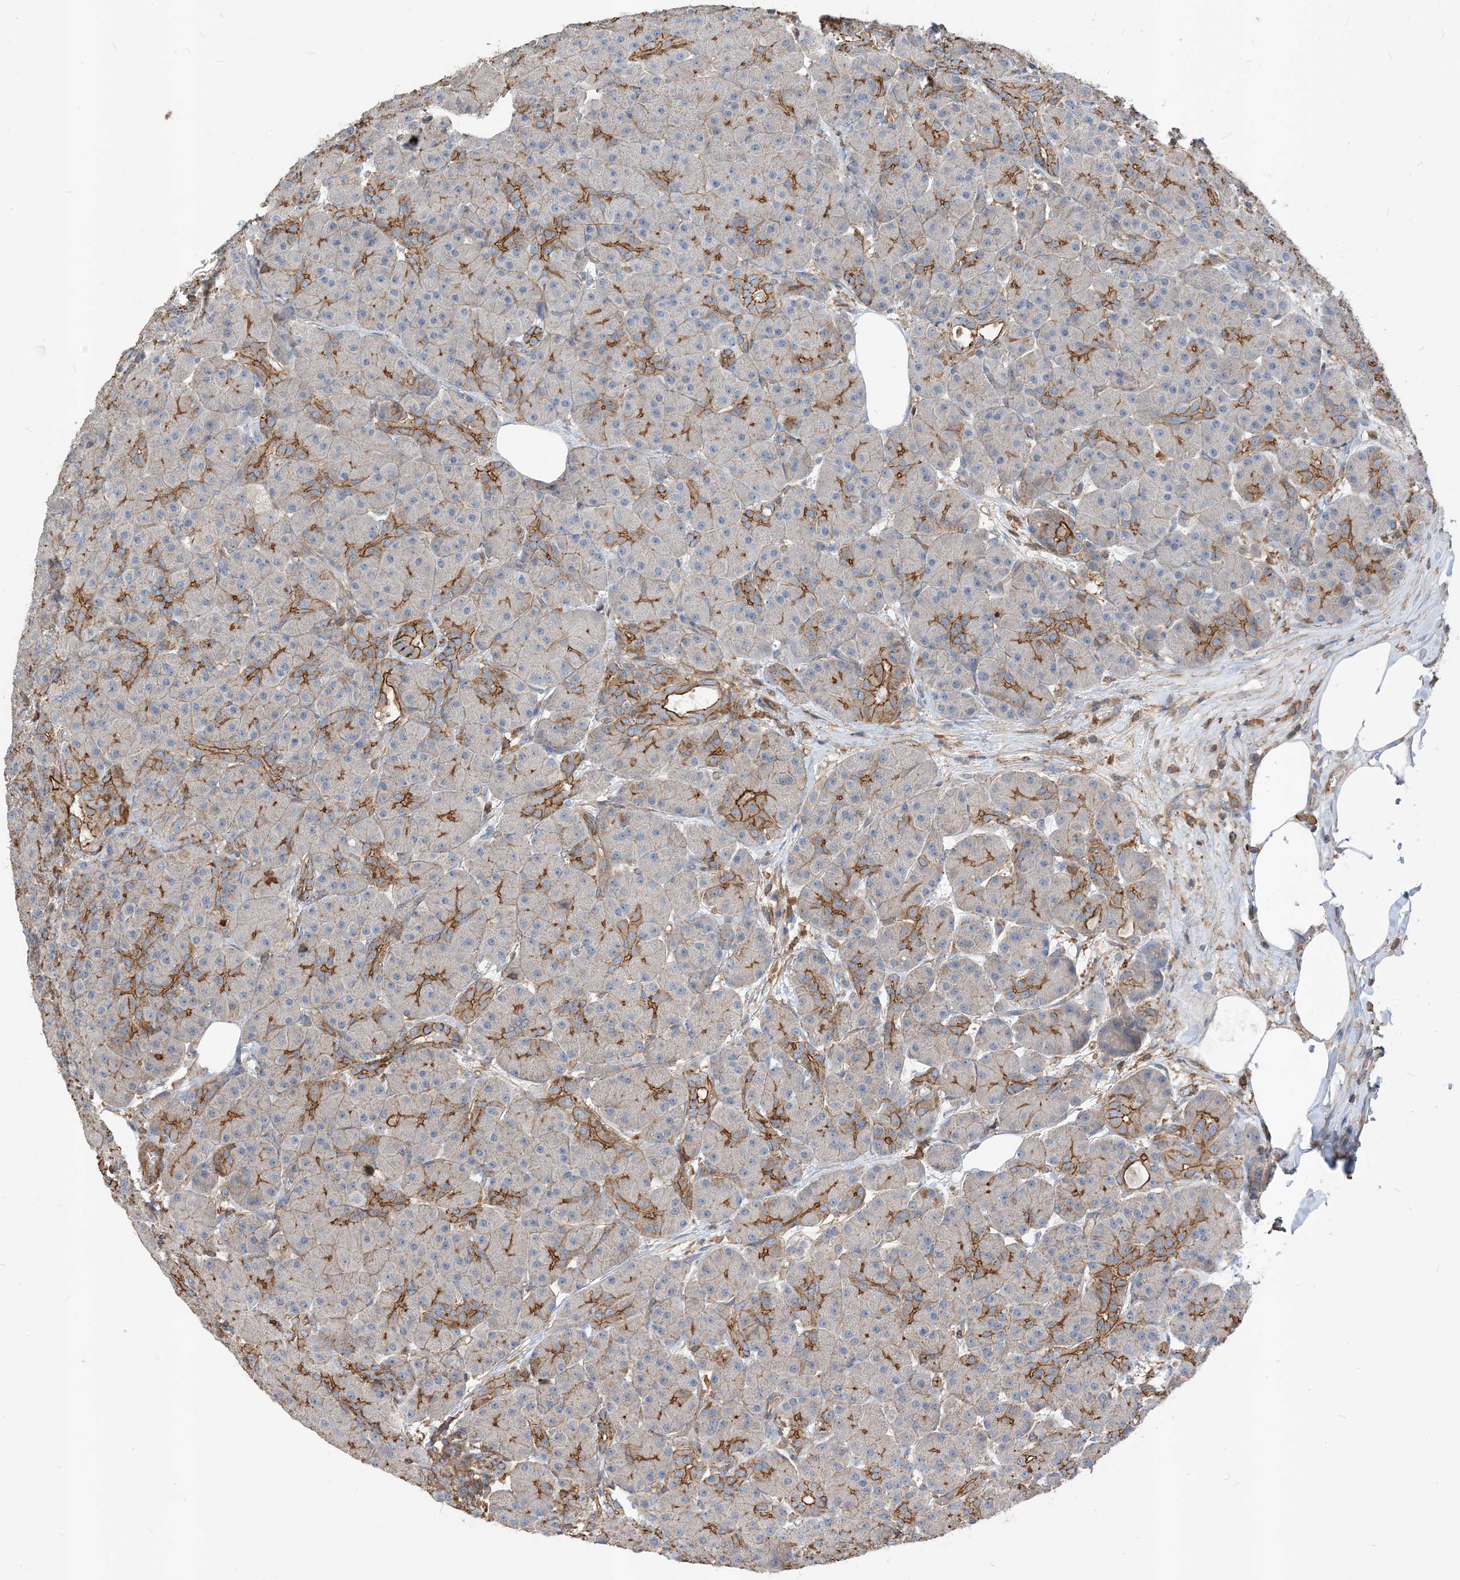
{"staining": {"intensity": "moderate", "quantity": "25%-75%", "location": "cytoplasmic/membranous"}, "tissue": "pancreas", "cell_type": "Exocrine glandular cells", "image_type": "normal", "snomed": [{"axis": "morphology", "description": "Normal tissue, NOS"}, {"axis": "topography", "description": "Pancreas"}], "caption": "Moderate cytoplasmic/membranous protein expression is present in approximately 25%-75% of exocrine glandular cells in pancreas. (DAB (3,3'-diaminobenzidine) = brown stain, brightfield microscopy at high magnification).", "gene": "PARVG", "patient": {"sex": "male", "age": 63}}